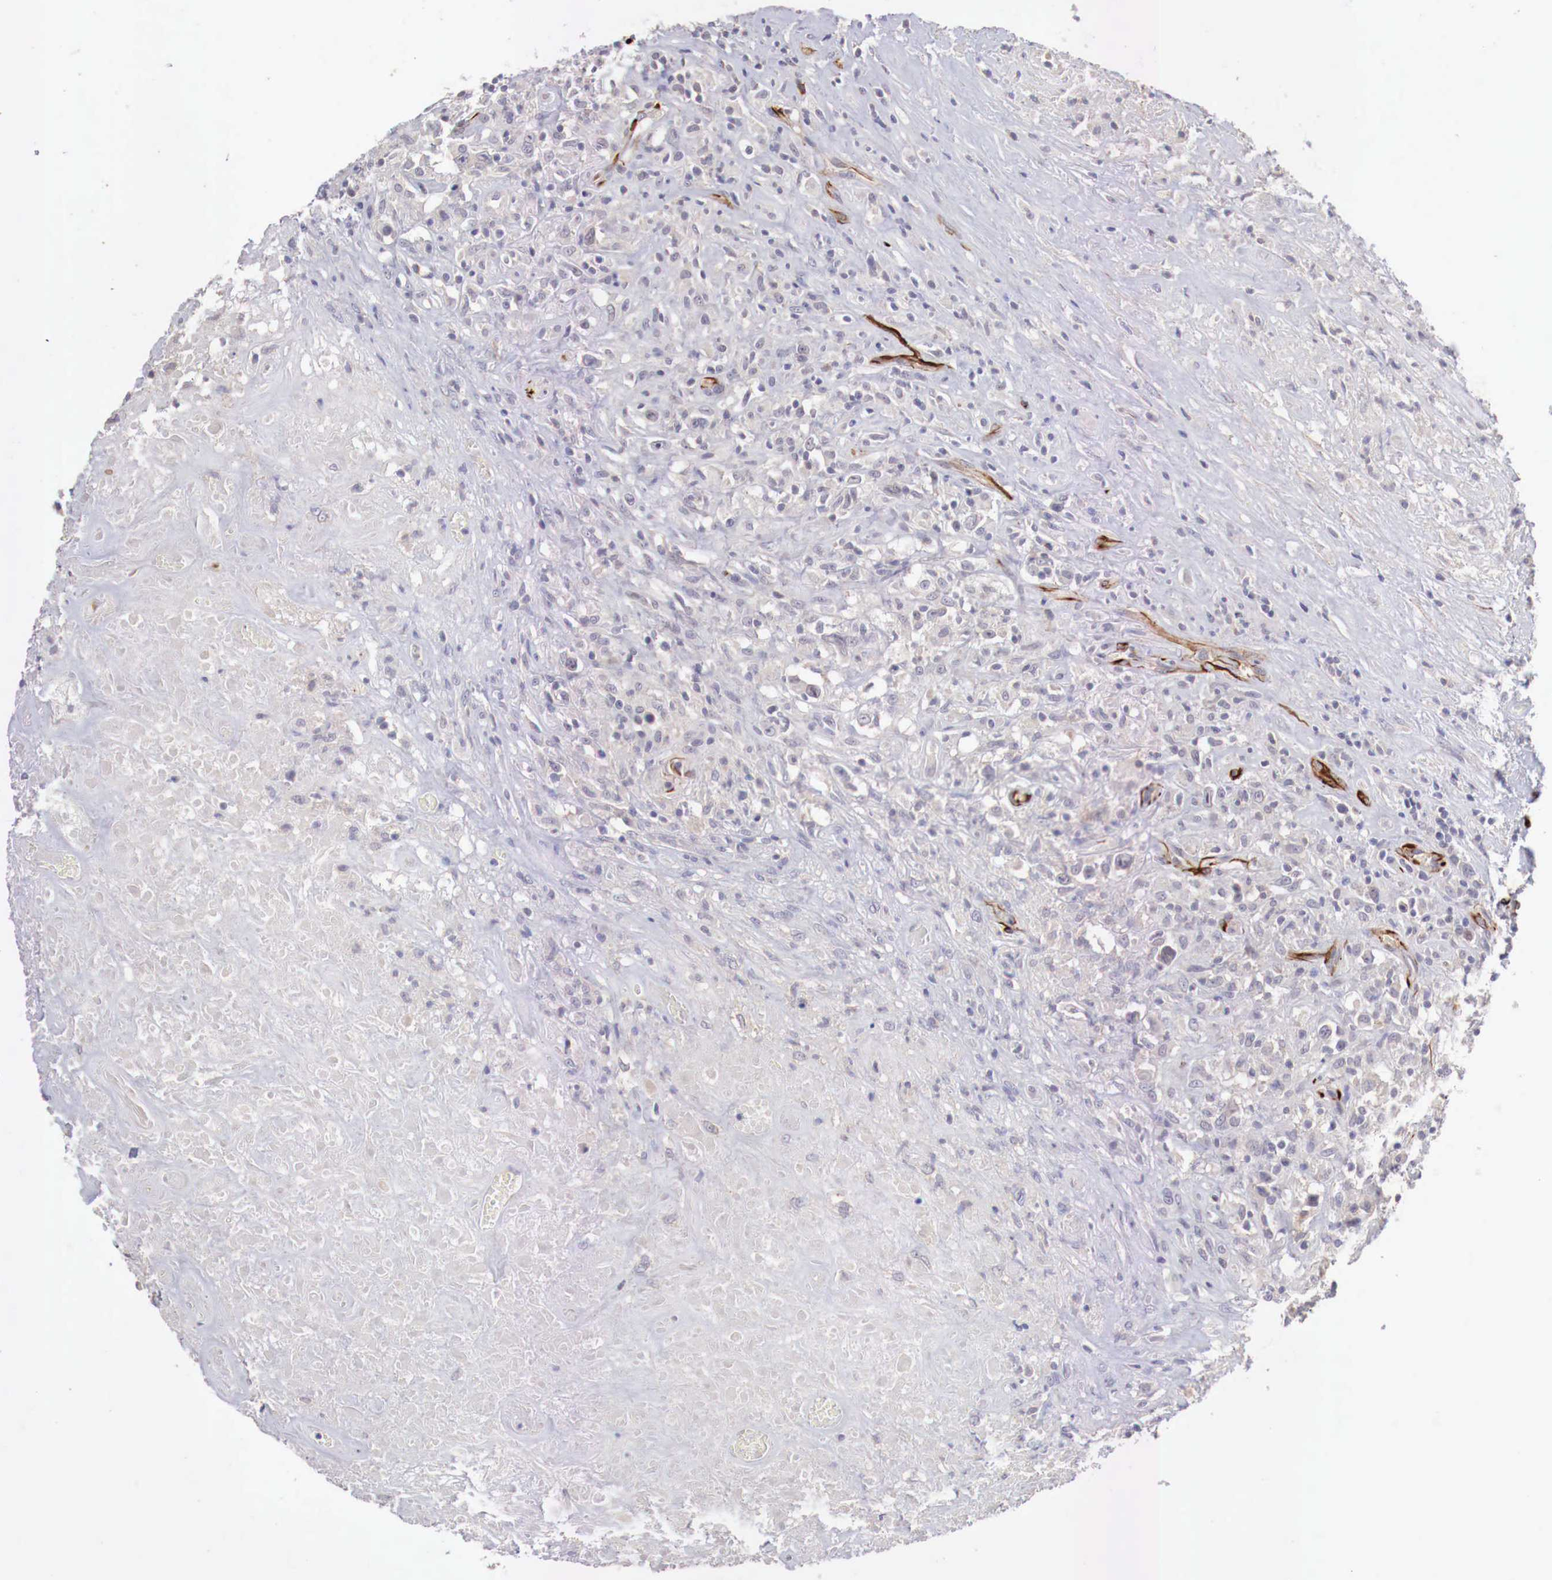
{"staining": {"intensity": "negative", "quantity": "none", "location": "none"}, "tissue": "lymphoma", "cell_type": "Tumor cells", "image_type": "cancer", "snomed": [{"axis": "morphology", "description": "Hodgkin's disease, NOS"}, {"axis": "topography", "description": "Lymph node"}], "caption": "A micrograph of lymphoma stained for a protein exhibits no brown staining in tumor cells.", "gene": "WT1", "patient": {"sex": "male", "age": 46}}